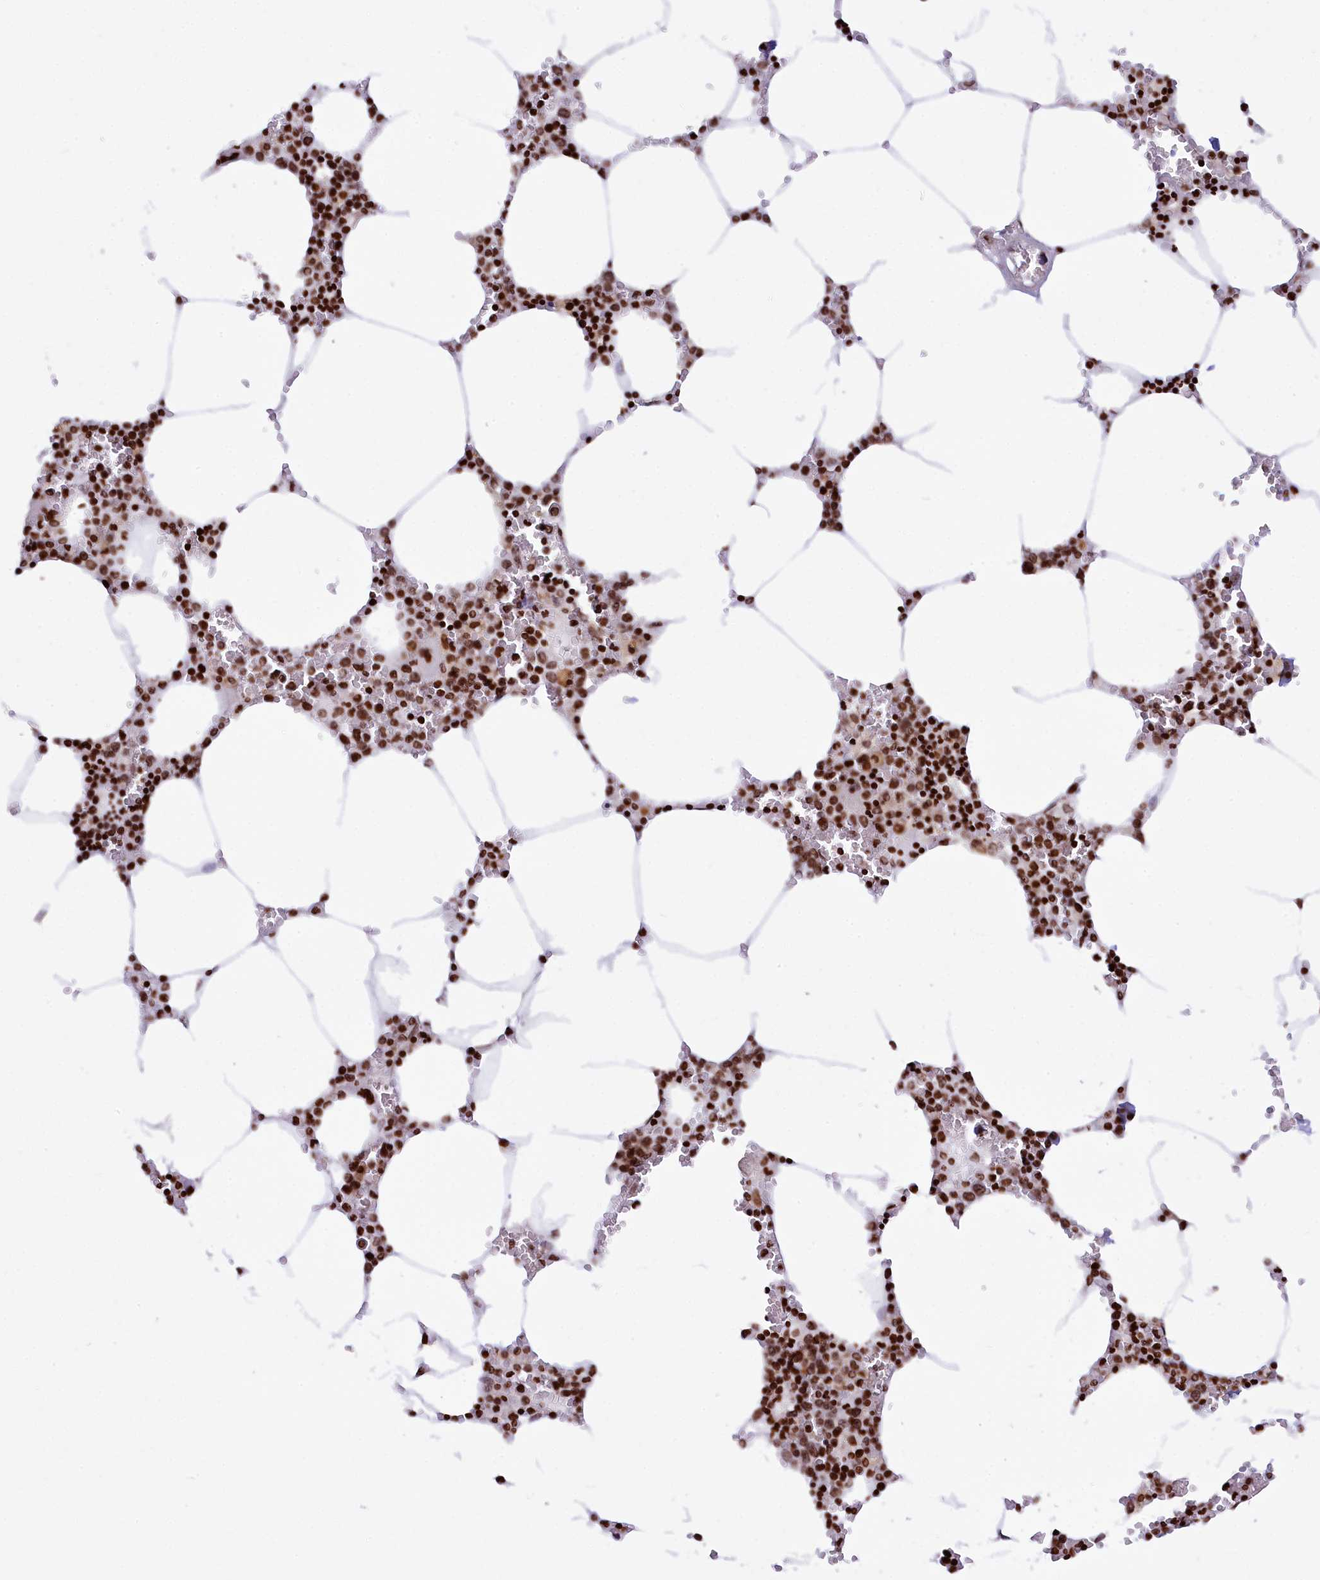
{"staining": {"intensity": "strong", "quantity": ">75%", "location": "nuclear"}, "tissue": "bone marrow", "cell_type": "Hematopoietic cells", "image_type": "normal", "snomed": [{"axis": "morphology", "description": "Normal tissue, NOS"}, {"axis": "topography", "description": "Bone marrow"}], "caption": "A histopathology image showing strong nuclear staining in about >75% of hematopoietic cells in unremarkable bone marrow, as visualized by brown immunohistochemical staining.", "gene": "TIMM29", "patient": {"sex": "male", "age": 70}}